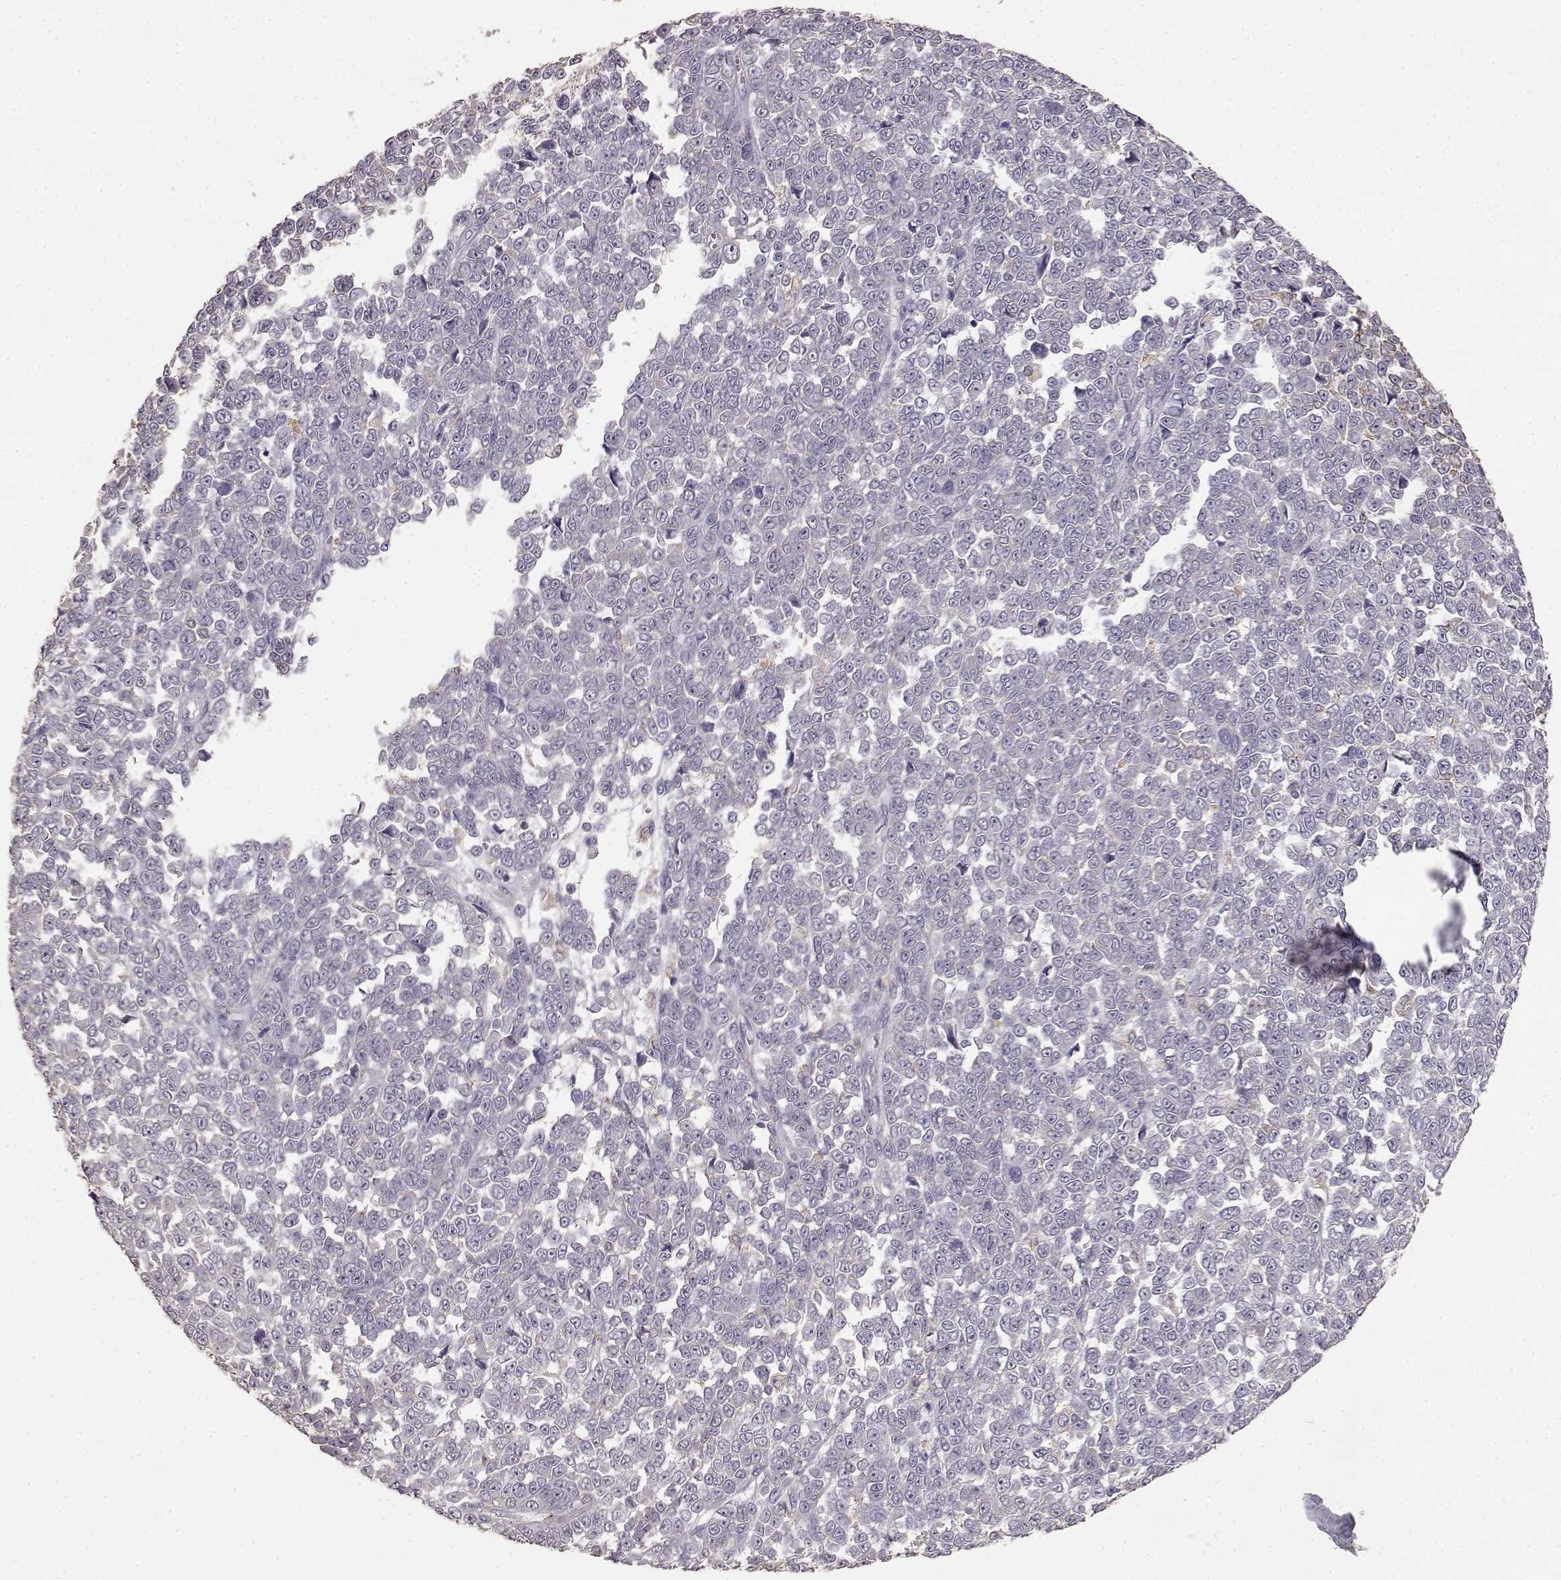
{"staining": {"intensity": "negative", "quantity": "none", "location": "none"}, "tissue": "melanoma", "cell_type": "Tumor cells", "image_type": "cancer", "snomed": [{"axis": "morphology", "description": "Malignant melanoma, NOS"}, {"axis": "topography", "description": "Skin"}], "caption": "A photomicrograph of melanoma stained for a protein reveals no brown staining in tumor cells.", "gene": "GABRG3", "patient": {"sex": "female", "age": 95}}